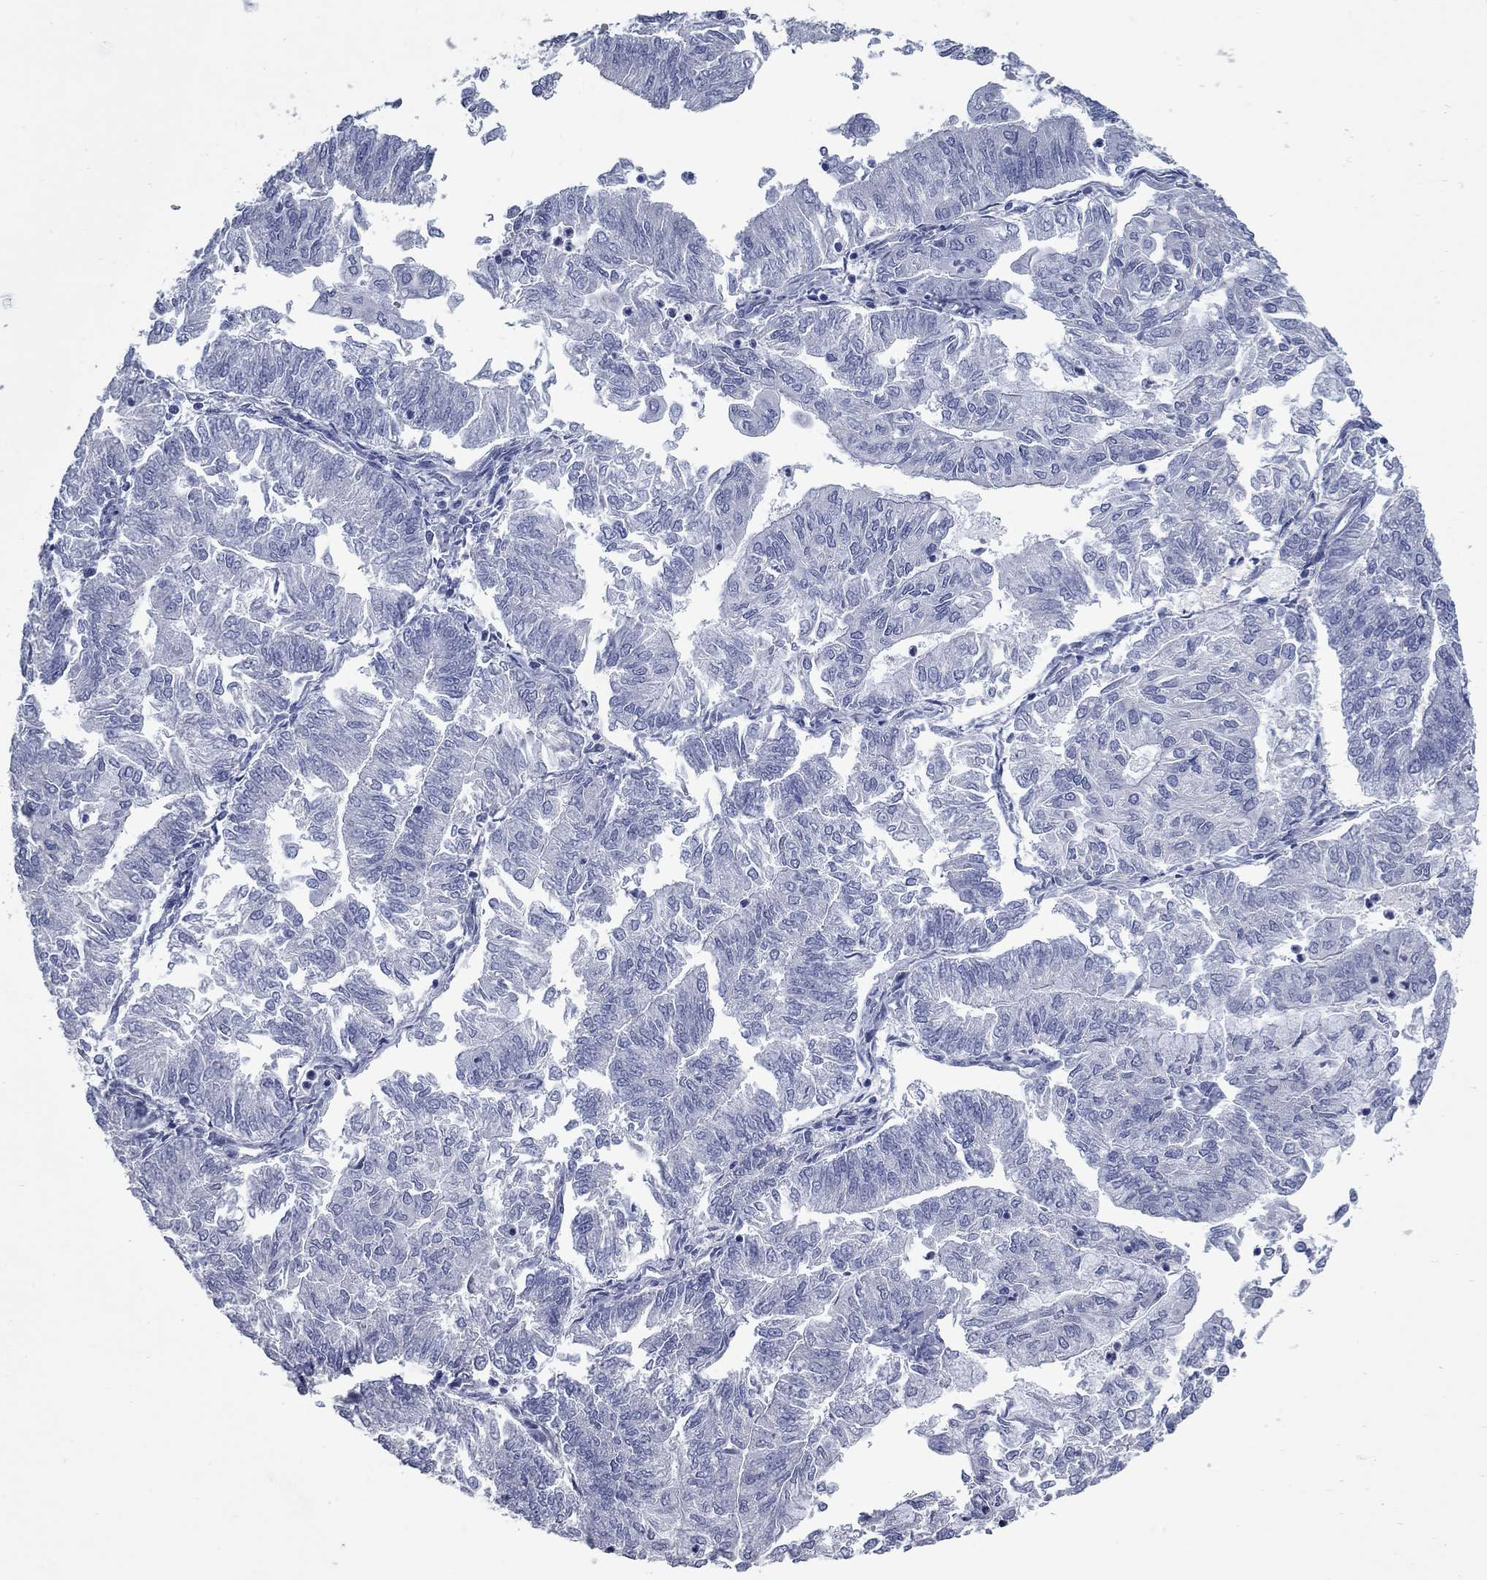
{"staining": {"intensity": "negative", "quantity": "none", "location": "none"}, "tissue": "endometrial cancer", "cell_type": "Tumor cells", "image_type": "cancer", "snomed": [{"axis": "morphology", "description": "Adenocarcinoma, NOS"}, {"axis": "topography", "description": "Endometrium"}], "caption": "The immunohistochemistry histopathology image has no significant staining in tumor cells of adenocarcinoma (endometrial) tissue.", "gene": "KIRREL2", "patient": {"sex": "female", "age": 59}}